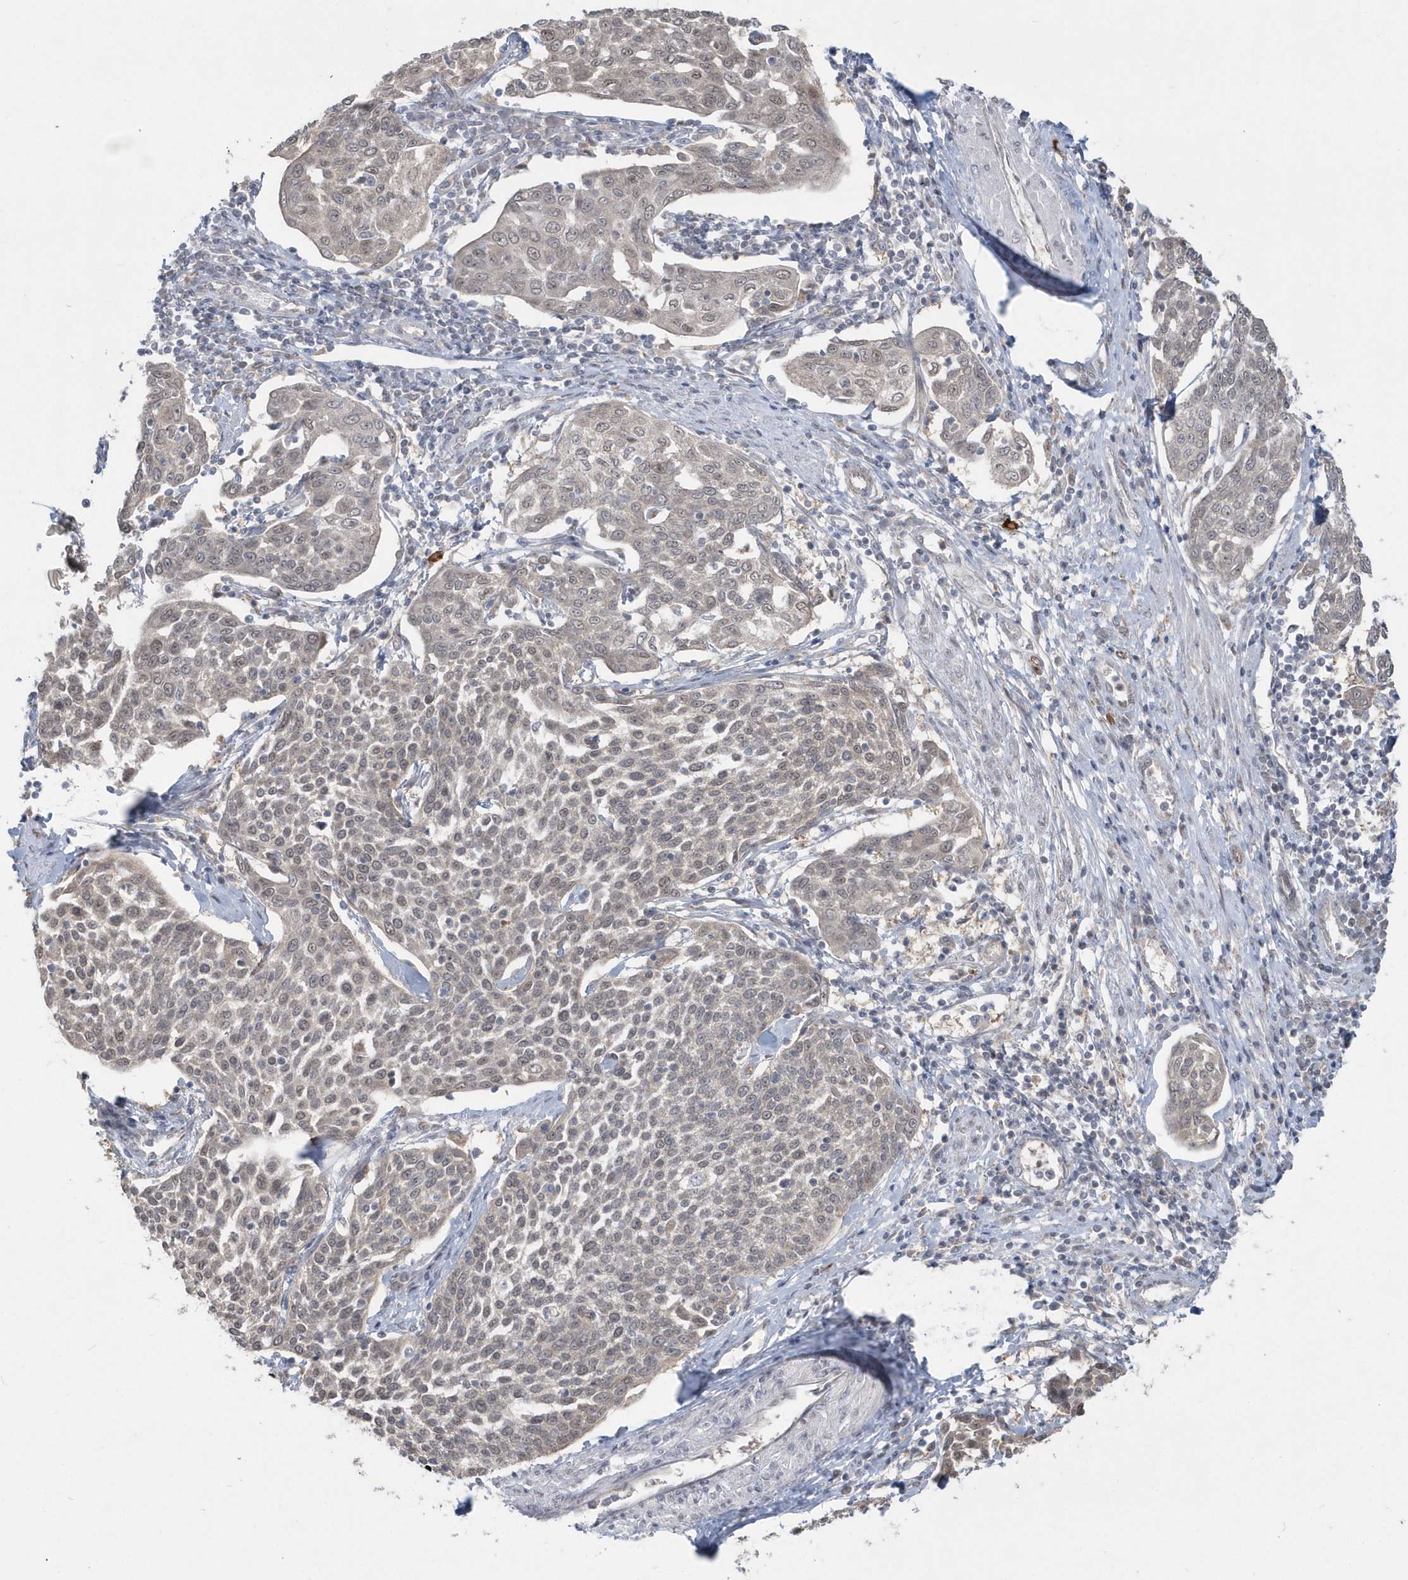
{"staining": {"intensity": "weak", "quantity": "25%-75%", "location": "nuclear"}, "tissue": "cervical cancer", "cell_type": "Tumor cells", "image_type": "cancer", "snomed": [{"axis": "morphology", "description": "Squamous cell carcinoma, NOS"}, {"axis": "topography", "description": "Cervix"}], "caption": "Protein analysis of cervical cancer (squamous cell carcinoma) tissue shows weak nuclear positivity in approximately 25%-75% of tumor cells.", "gene": "DHX57", "patient": {"sex": "female", "age": 34}}